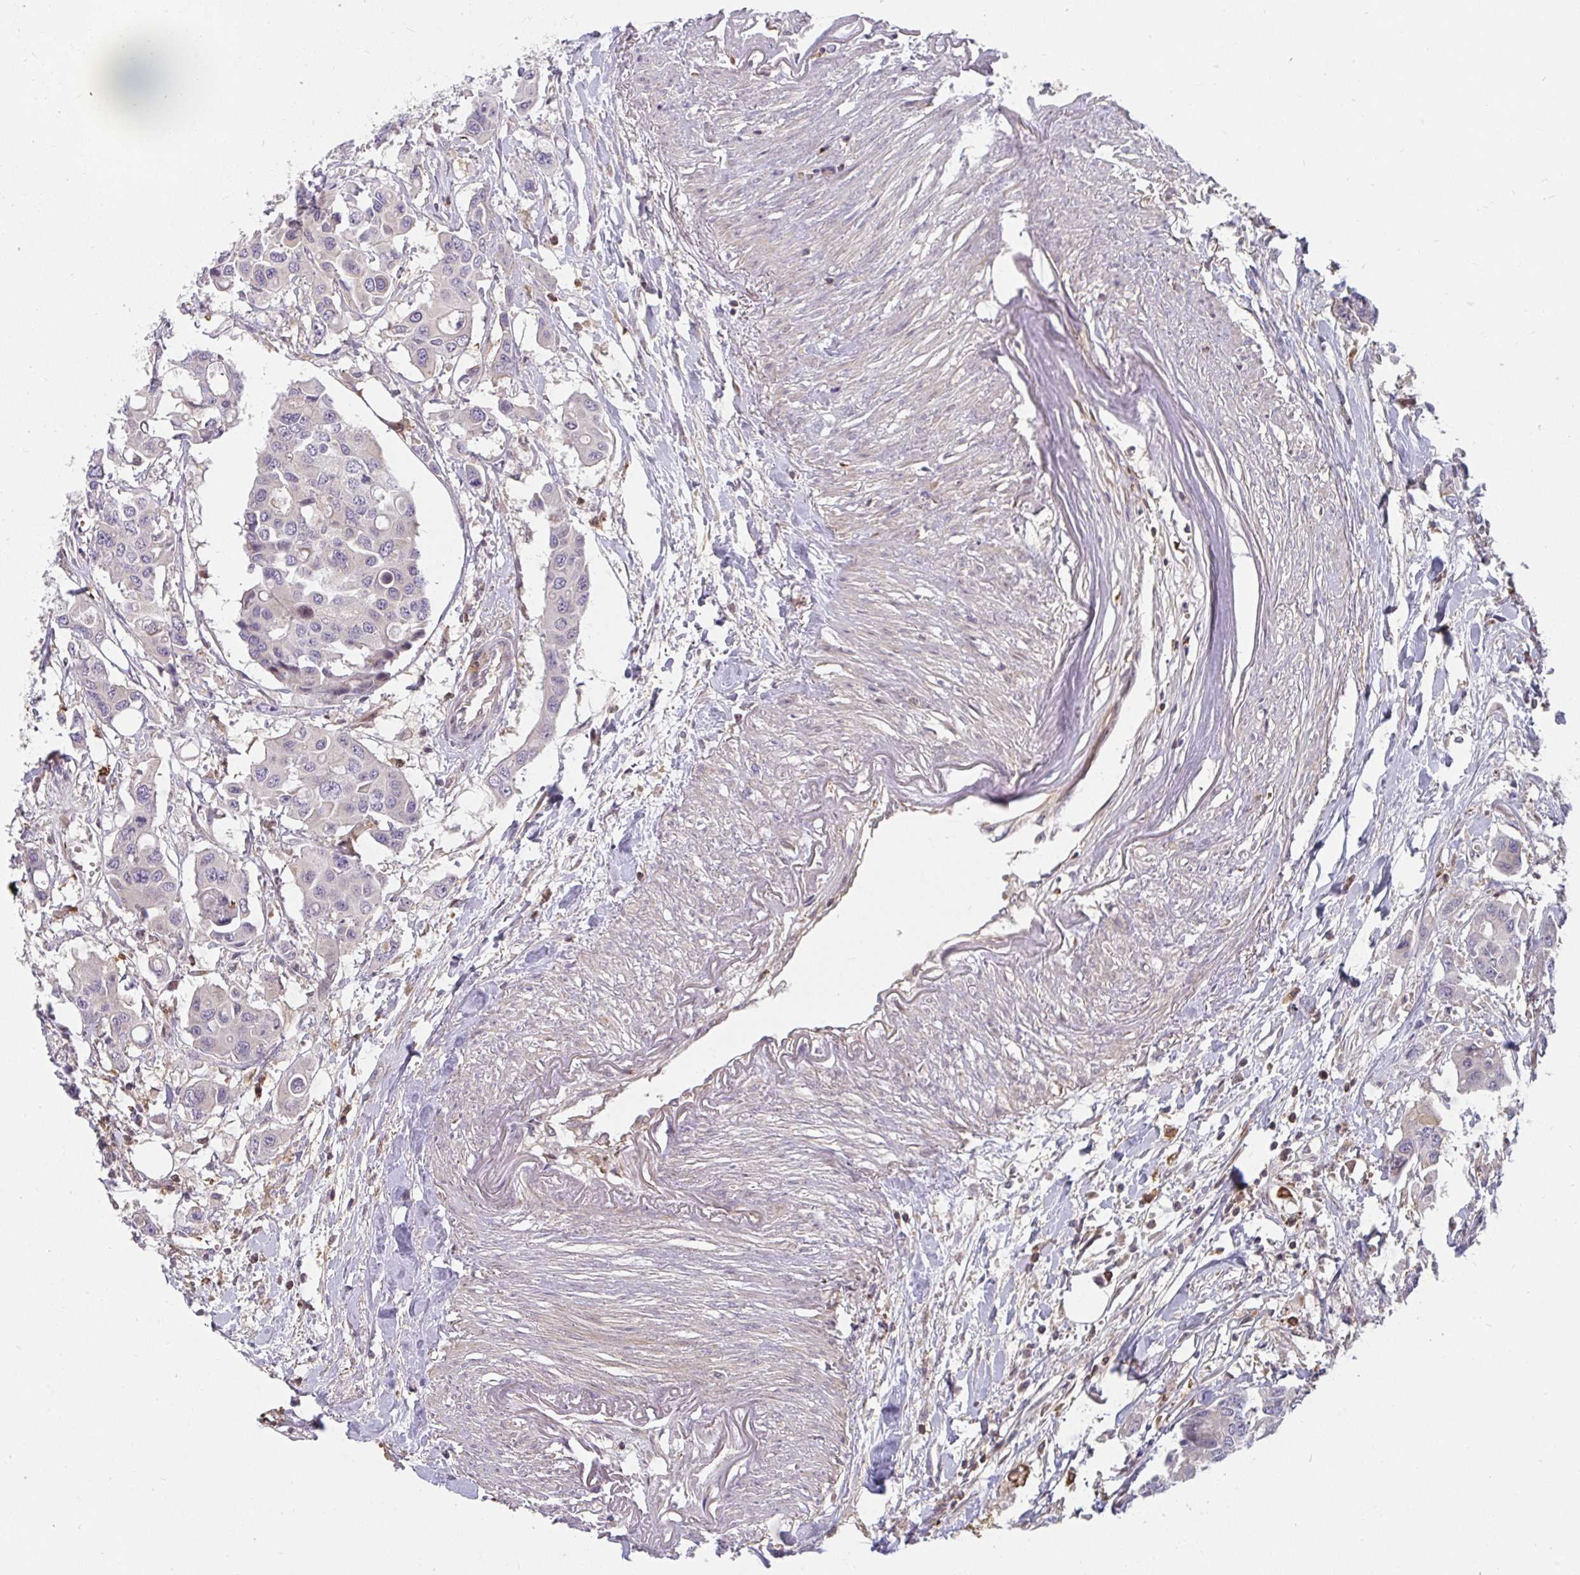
{"staining": {"intensity": "negative", "quantity": "none", "location": "none"}, "tissue": "colorectal cancer", "cell_type": "Tumor cells", "image_type": "cancer", "snomed": [{"axis": "morphology", "description": "Adenocarcinoma, NOS"}, {"axis": "topography", "description": "Colon"}], "caption": "Tumor cells show no significant expression in colorectal cancer (adenocarcinoma).", "gene": "CSF3R", "patient": {"sex": "male", "age": 77}}